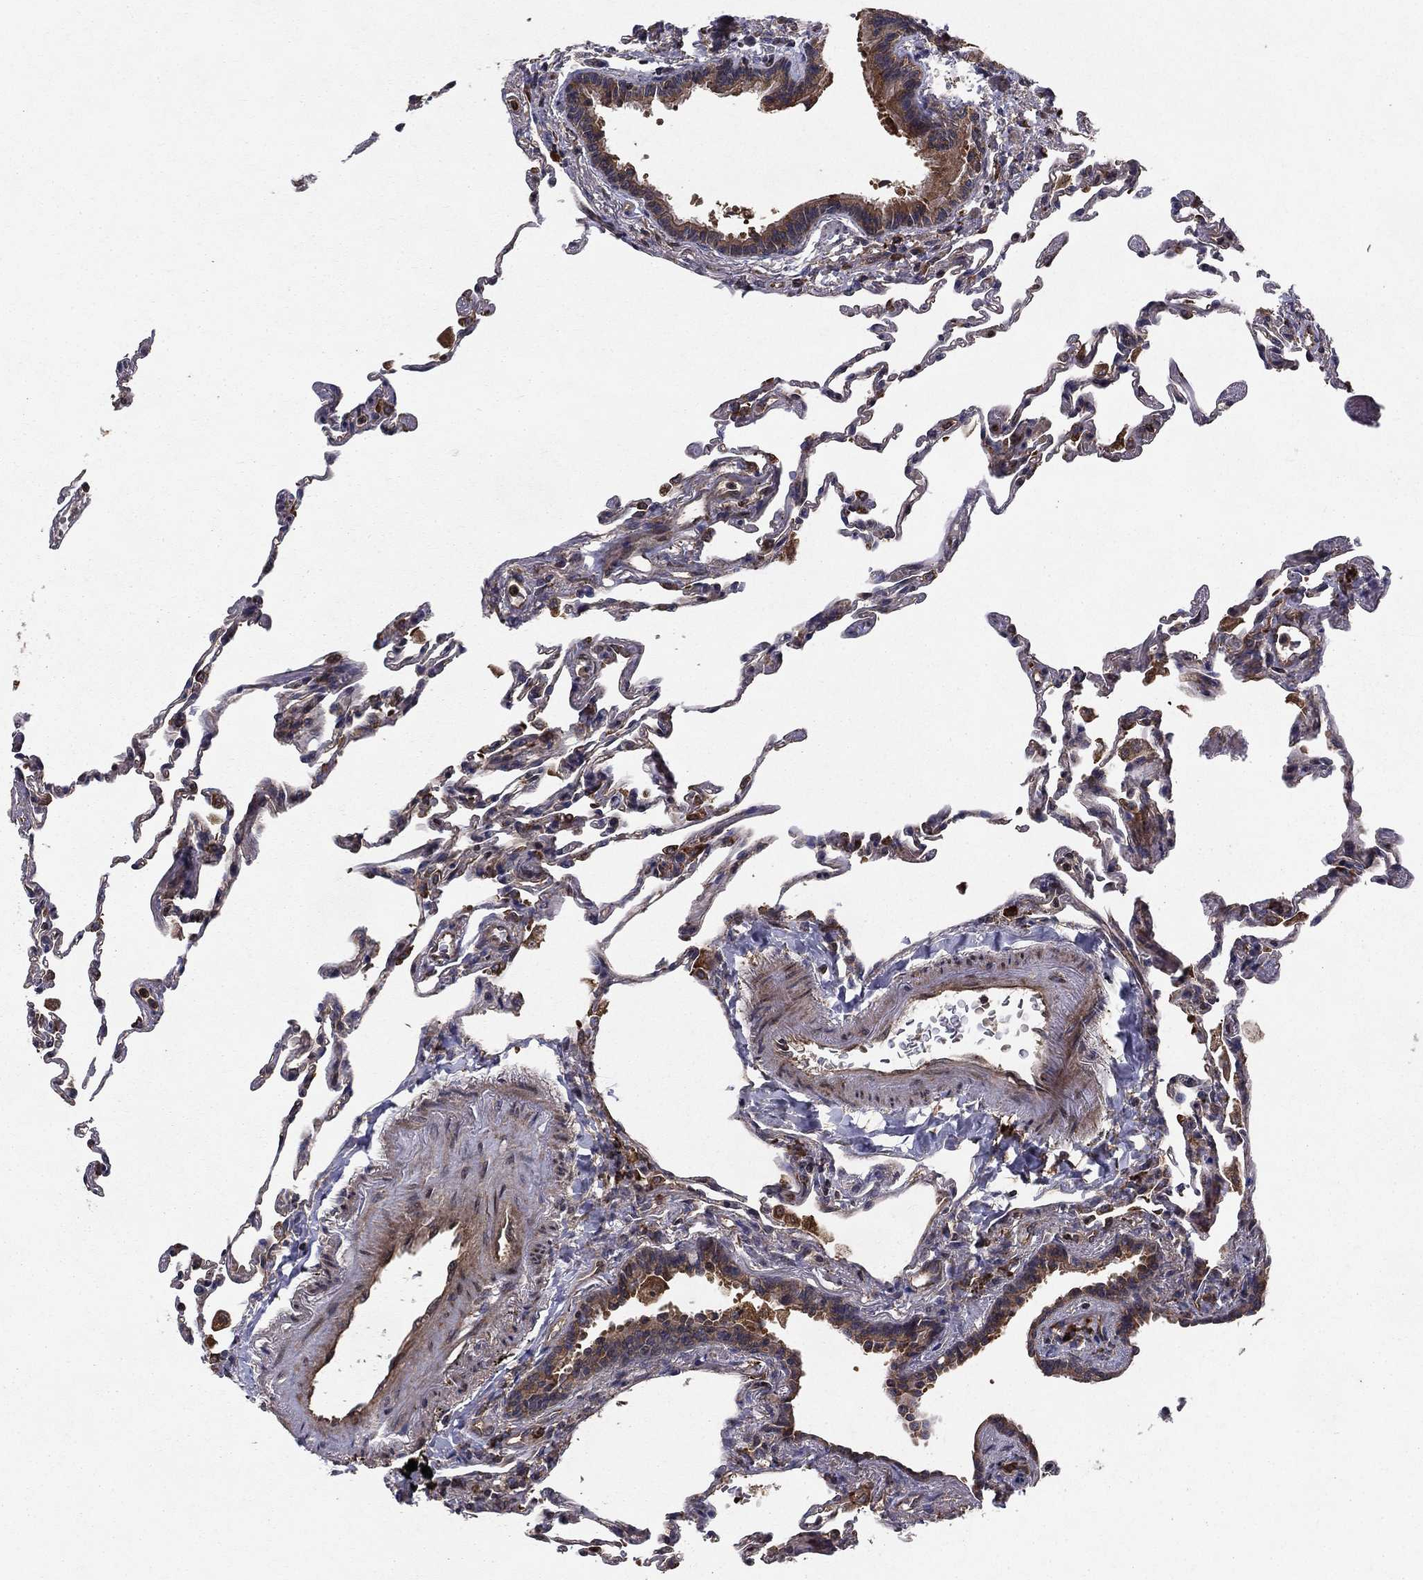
{"staining": {"intensity": "negative", "quantity": "none", "location": "none"}, "tissue": "lung", "cell_type": "Alveolar cells", "image_type": "normal", "snomed": [{"axis": "morphology", "description": "Normal tissue, NOS"}, {"axis": "topography", "description": "Lung"}], "caption": "Alveolar cells are negative for brown protein staining in benign lung. (DAB IHC visualized using brightfield microscopy, high magnification).", "gene": "BABAM2", "patient": {"sex": "female", "age": 57}}